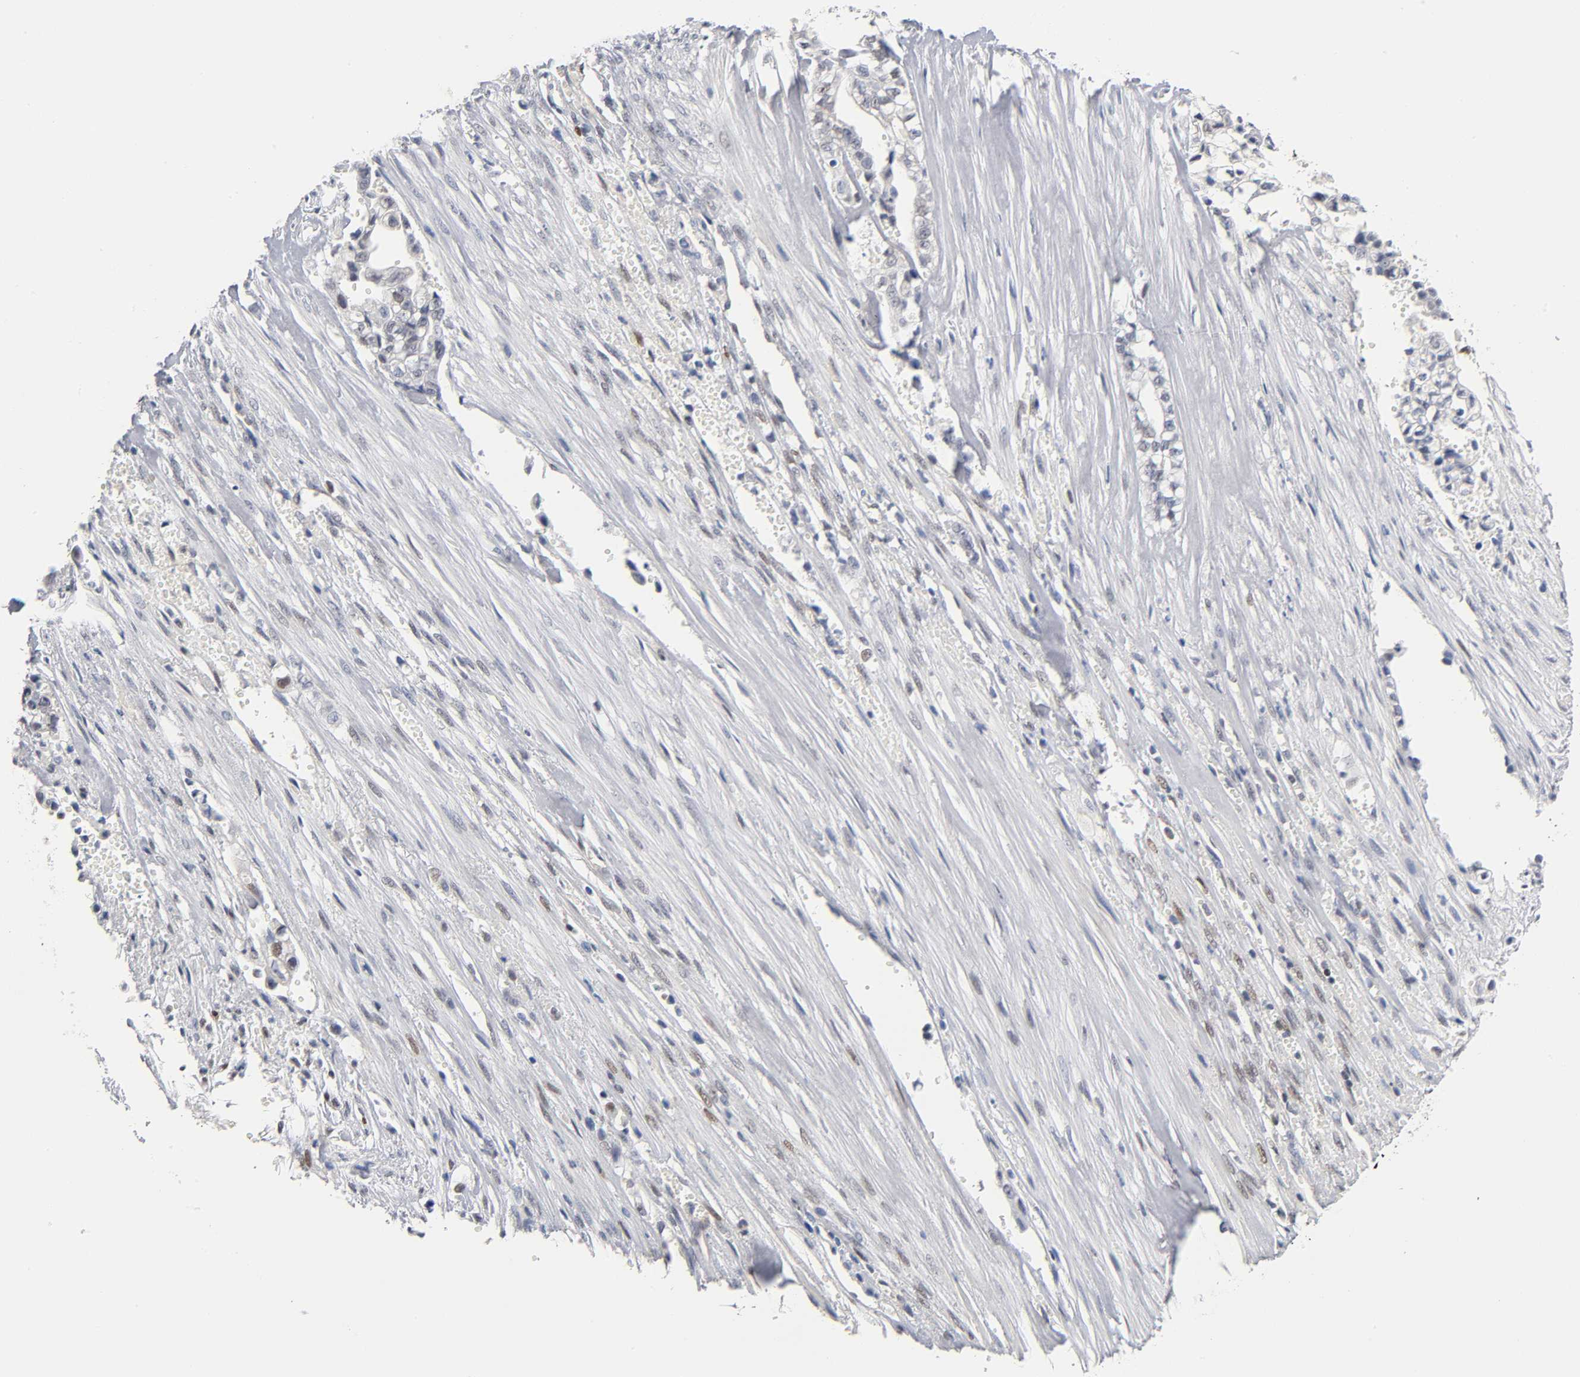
{"staining": {"intensity": "negative", "quantity": "none", "location": "none"}, "tissue": "liver cancer", "cell_type": "Tumor cells", "image_type": "cancer", "snomed": [{"axis": "morphology", "description": "Cholangiocarcinoma"}, {"axis": "topography", "description": "Liver"}], "caption": "A histopathology image of human liver cancer is negative for staining in tumor cells.", "gene": "NFATC1", "patient": {"sex": "female", "age": 70}}